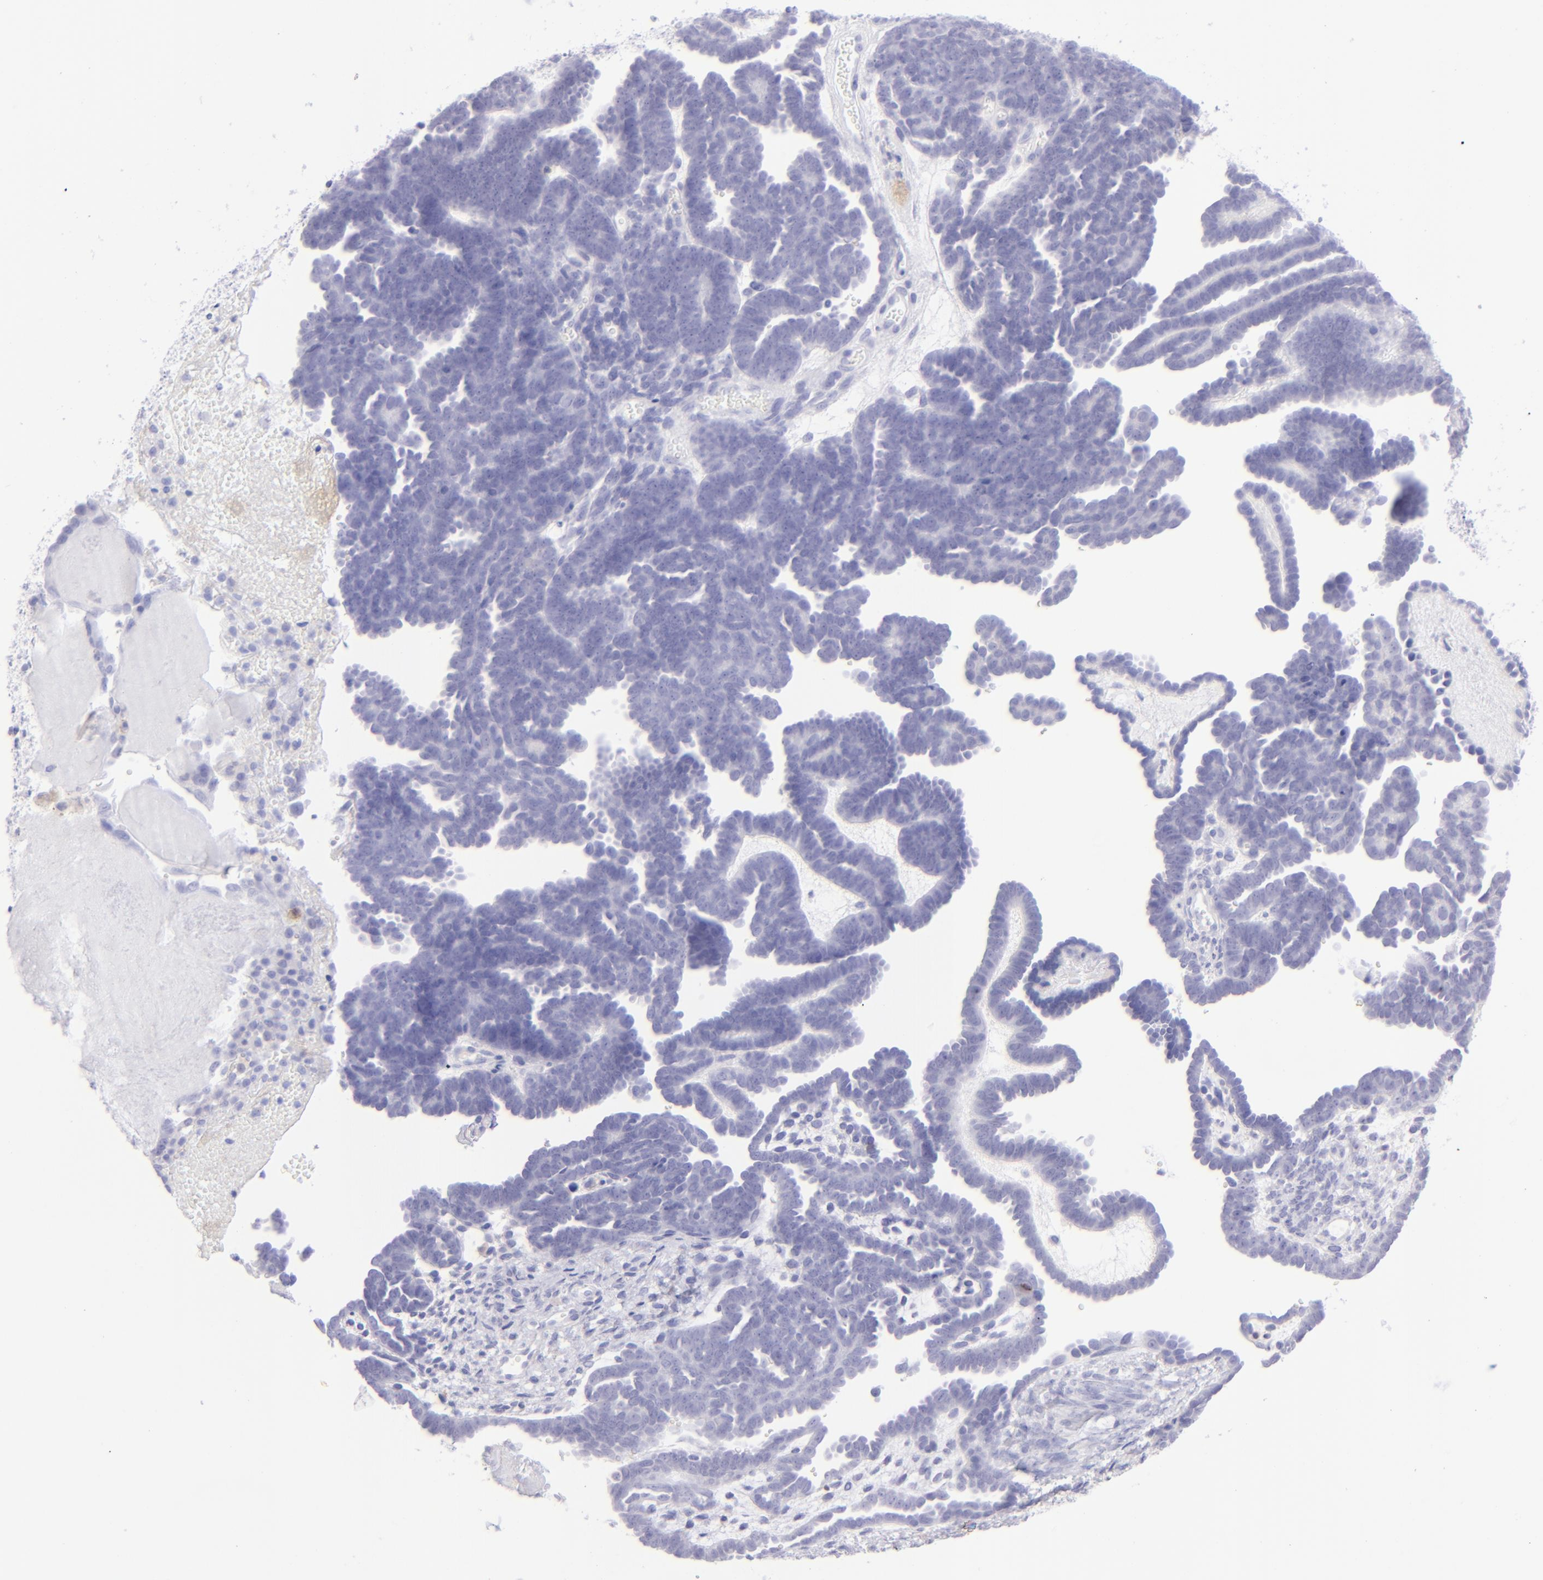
{"staining": {"intensity": "negative", "quantity": "none", "location": "none"}, "tissue": "endometrial cancer", "cell_type": "Tumor cells", "image_type": "cancer", "snomed": [{"axis": "morphology", "description": "Neoplasm, malignant, NOS"}, {"axis": "topography", "description": "Endometrium"}], "caption": "Human neoplasm (malignant) (endometrial) stained for a protein using IHC shows no expression in tumor cells.", "gene": "CD69", "patient": {"sex": "female", "age": 74}}